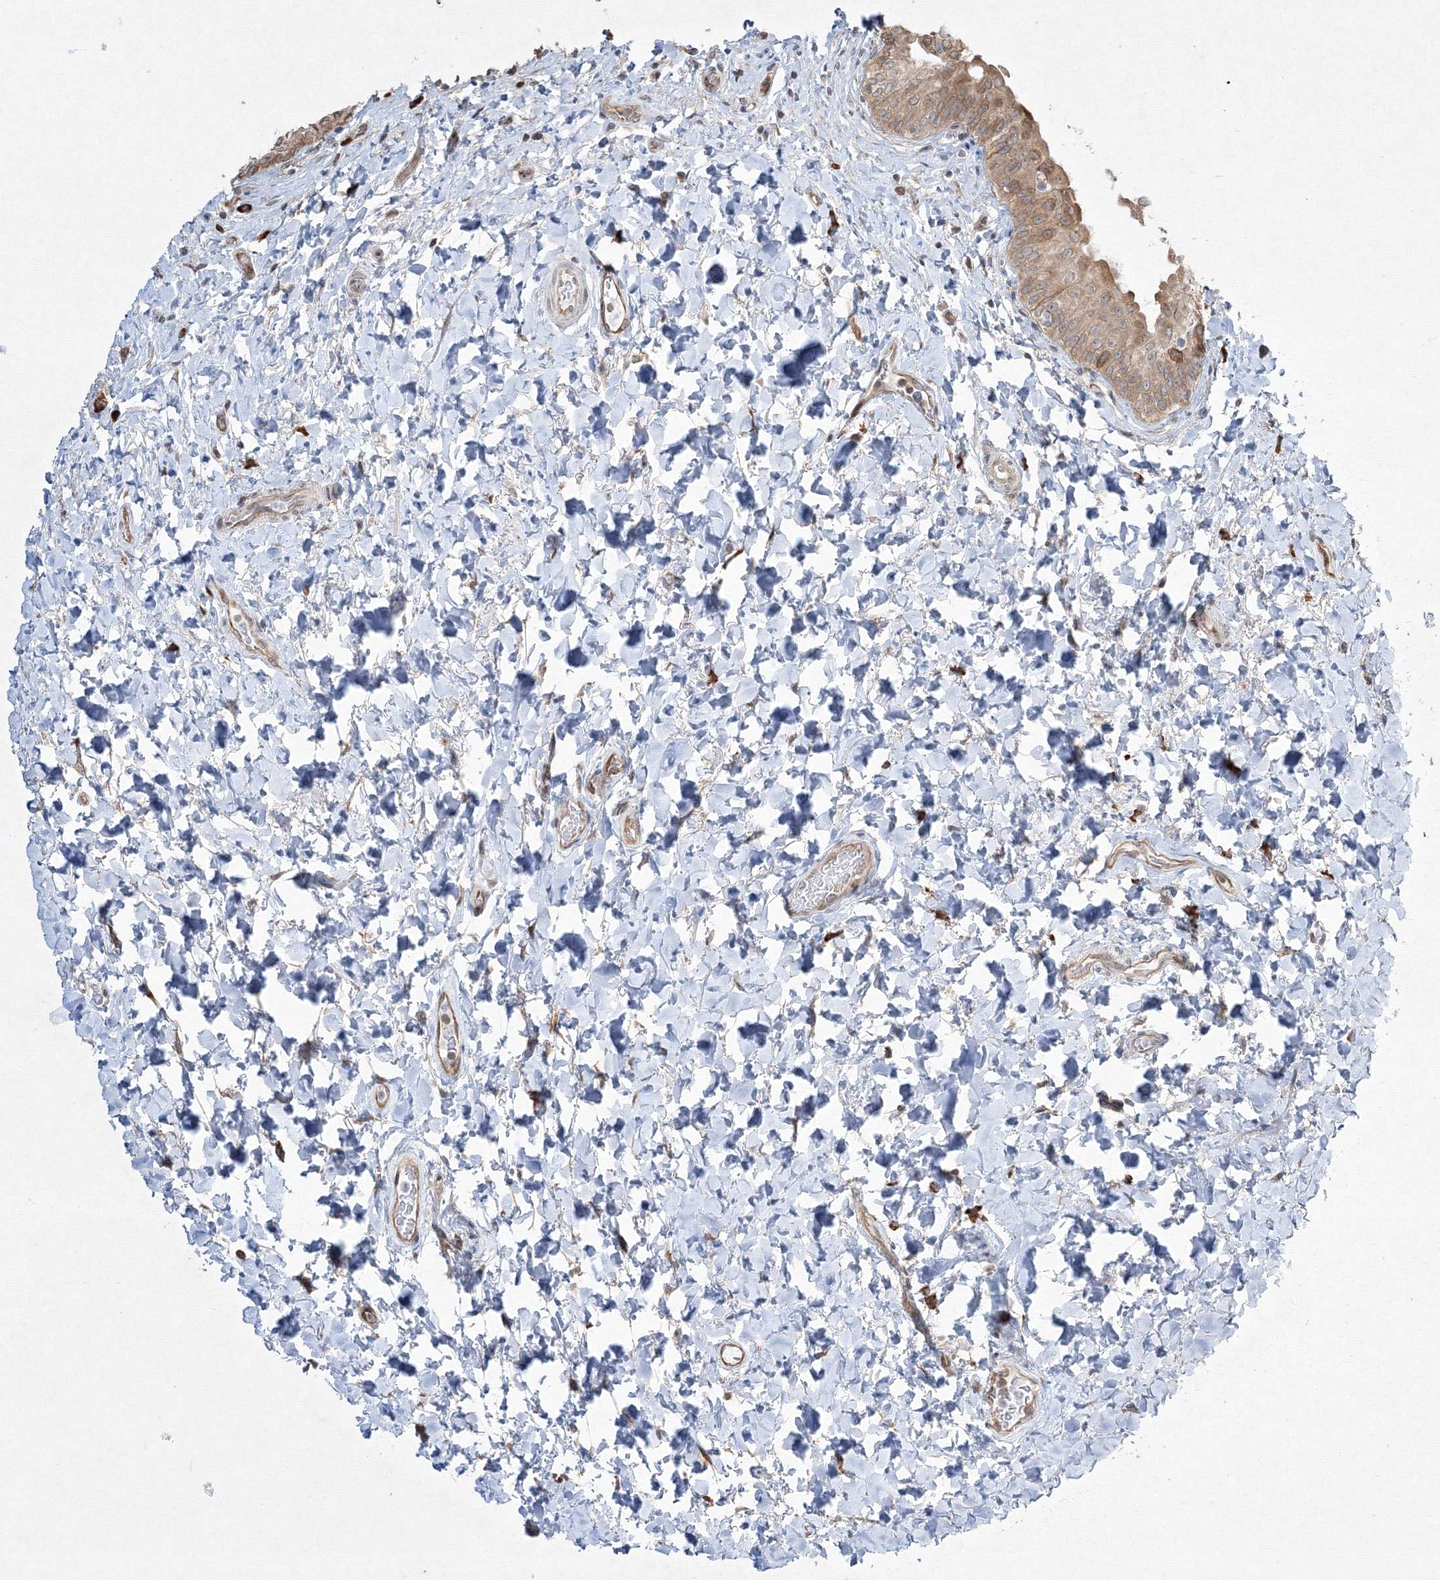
{"staining": {"intensity": "moderate", "quantity": ">75%", "location": "cytoplasmic/membranous"}, "tissue": "urinary bladder", "cell_type": "Urothelial cells", "image_type": "normal", "snomed": [{"axis": "morphology", "description": "Normal tissue, NOS"}, {"axis": "topography", "description": "Urinary bladder"}], "caption": "Immunohistochemical staining of unremarkable urinary bladder displays >75% levels of moderate cytoplasmic/membranous protein staining in approximately >75% of urothelial cells.", "gene": "FBXL8", "patient": {"sex": "male", "age": 83}}